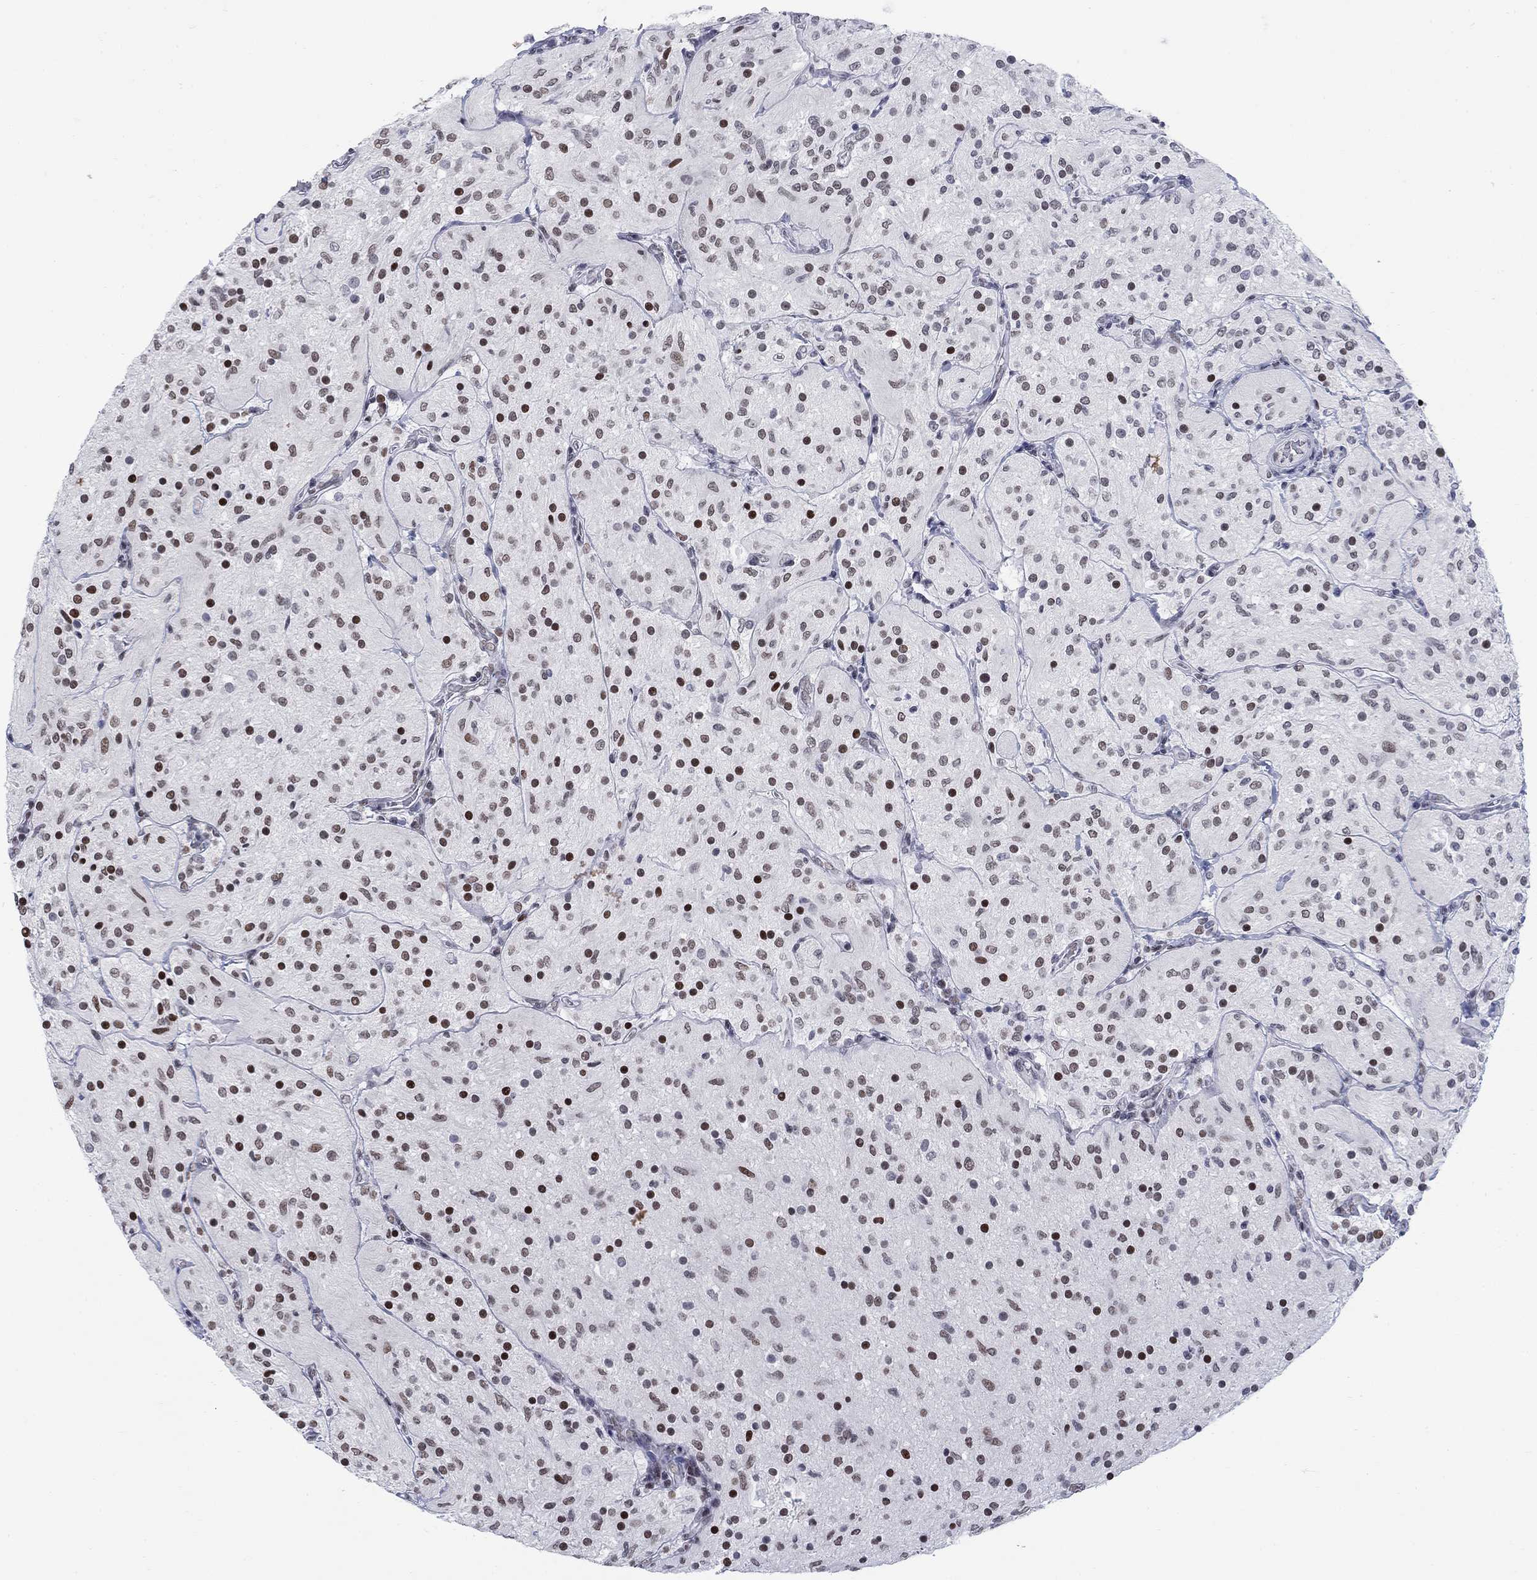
{"staining": {"intensity": "strong", "quantity": "25%-75%", "location": "nuclear"}, "tissue": "glioma", "cell_type": "Tumor cells", "image_type": "cancer", "snomed": [{"axis": "morphology", "description": "Glioma, malignant, Low grade"}, {"axis": "topography", "description": "Brain"}], "caption": "Human malignant glioma (low-grade) stained with a brown dye shows strong nuclear positive expression in about 25%-75% of tumor cells.", "gene": "NPAS3", "patient": {"sex": "male", "age": 3}}